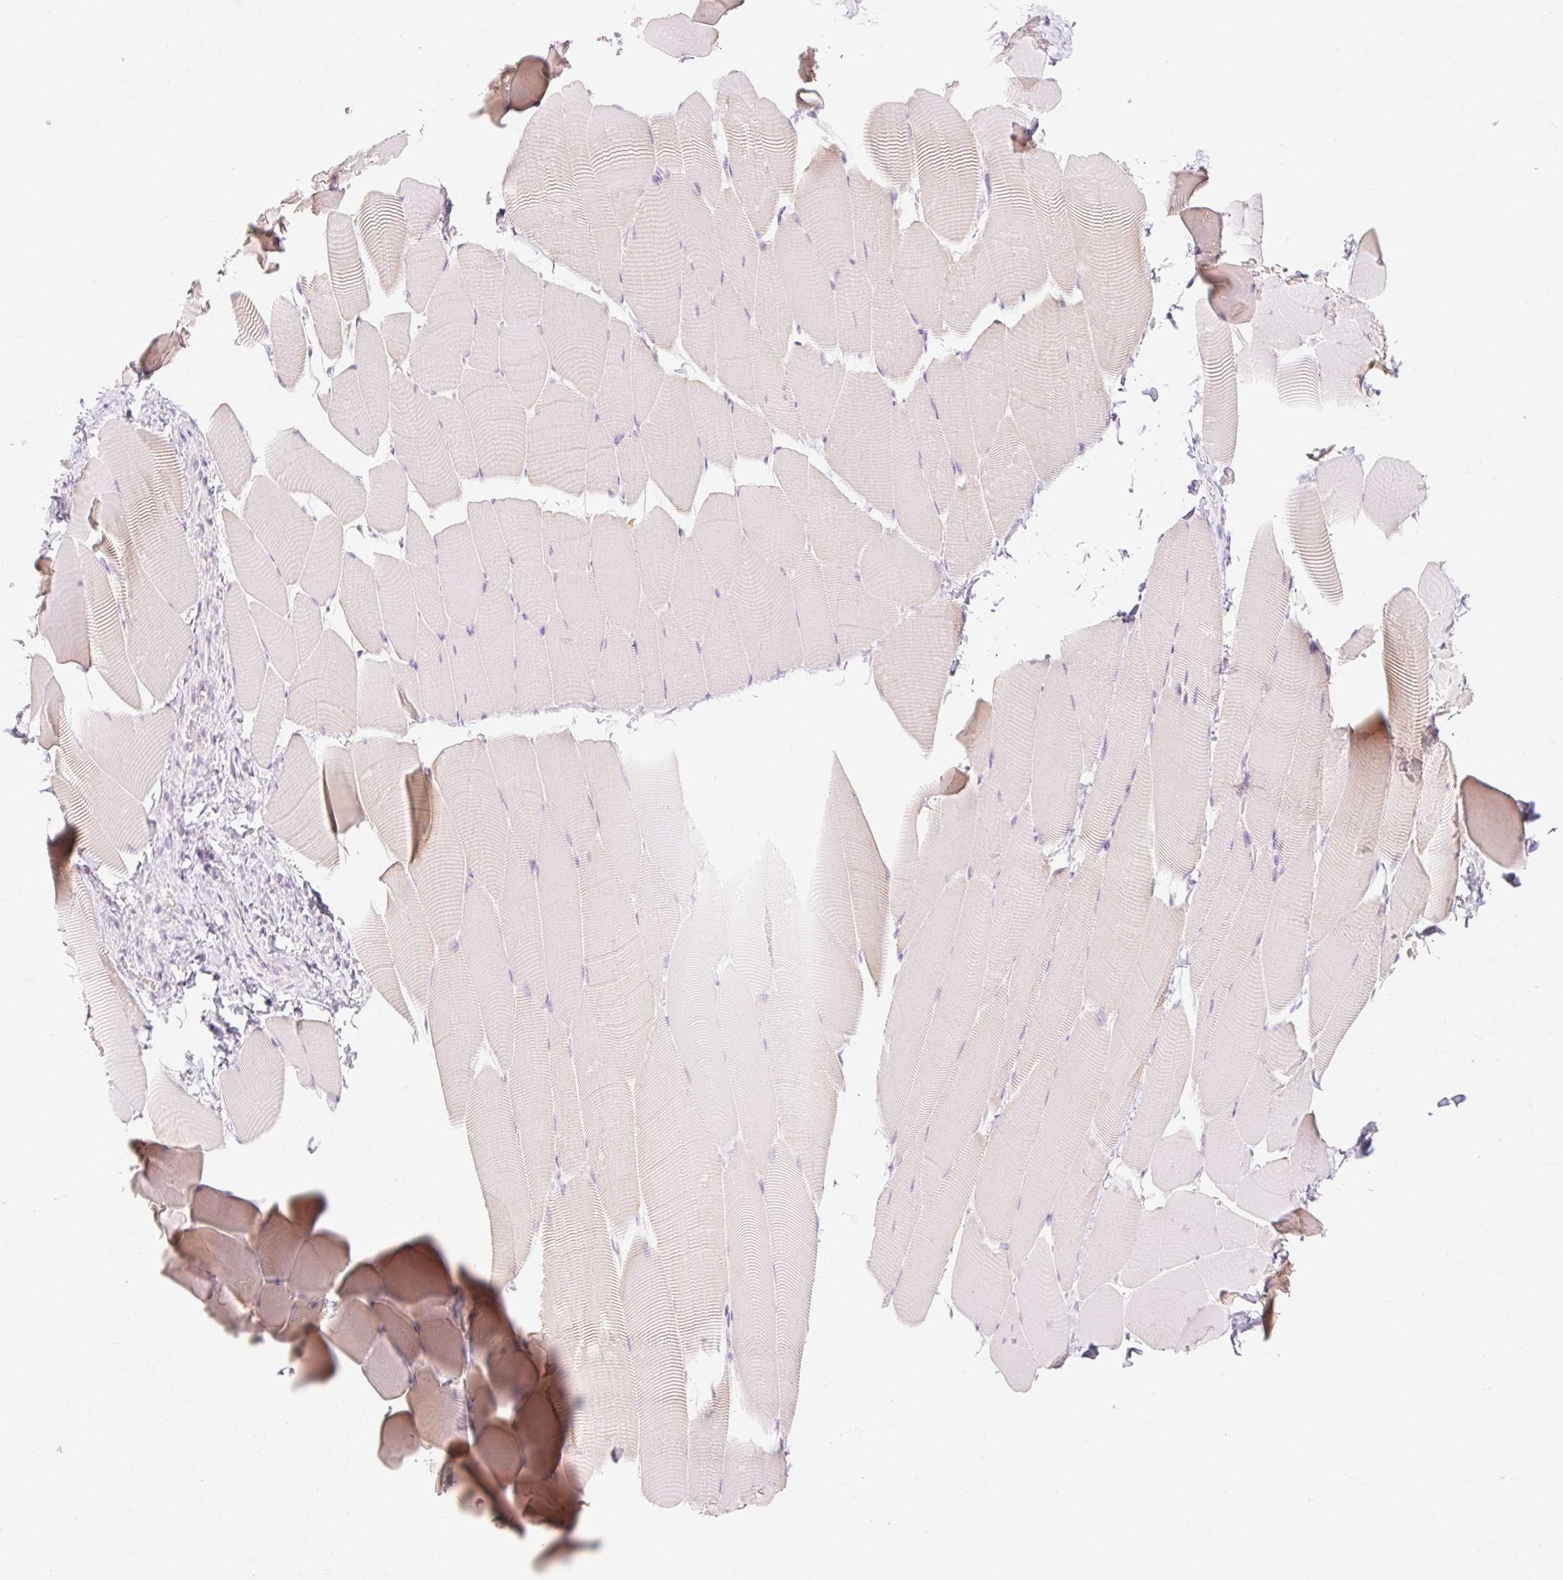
{"staining": {"intensity": "weak", "quantity": "<25%", "location": "cytoplasmic/membranous"}, "tissue": "skeletal muscle", "cell_type": "Myocytes", "image_type": "normal", "snomed": [{"axis": "morphology", "description": "Normal tissue, NOS"}, {"axis": "topography", "description": "Skeletal muscle"}], "caption": "Protein analysis of unremarkable skeletal muscle displays no significant positivity in myocytes.", "gene": "MYO1D", "patient": {"sex": "male", "age": 25}}